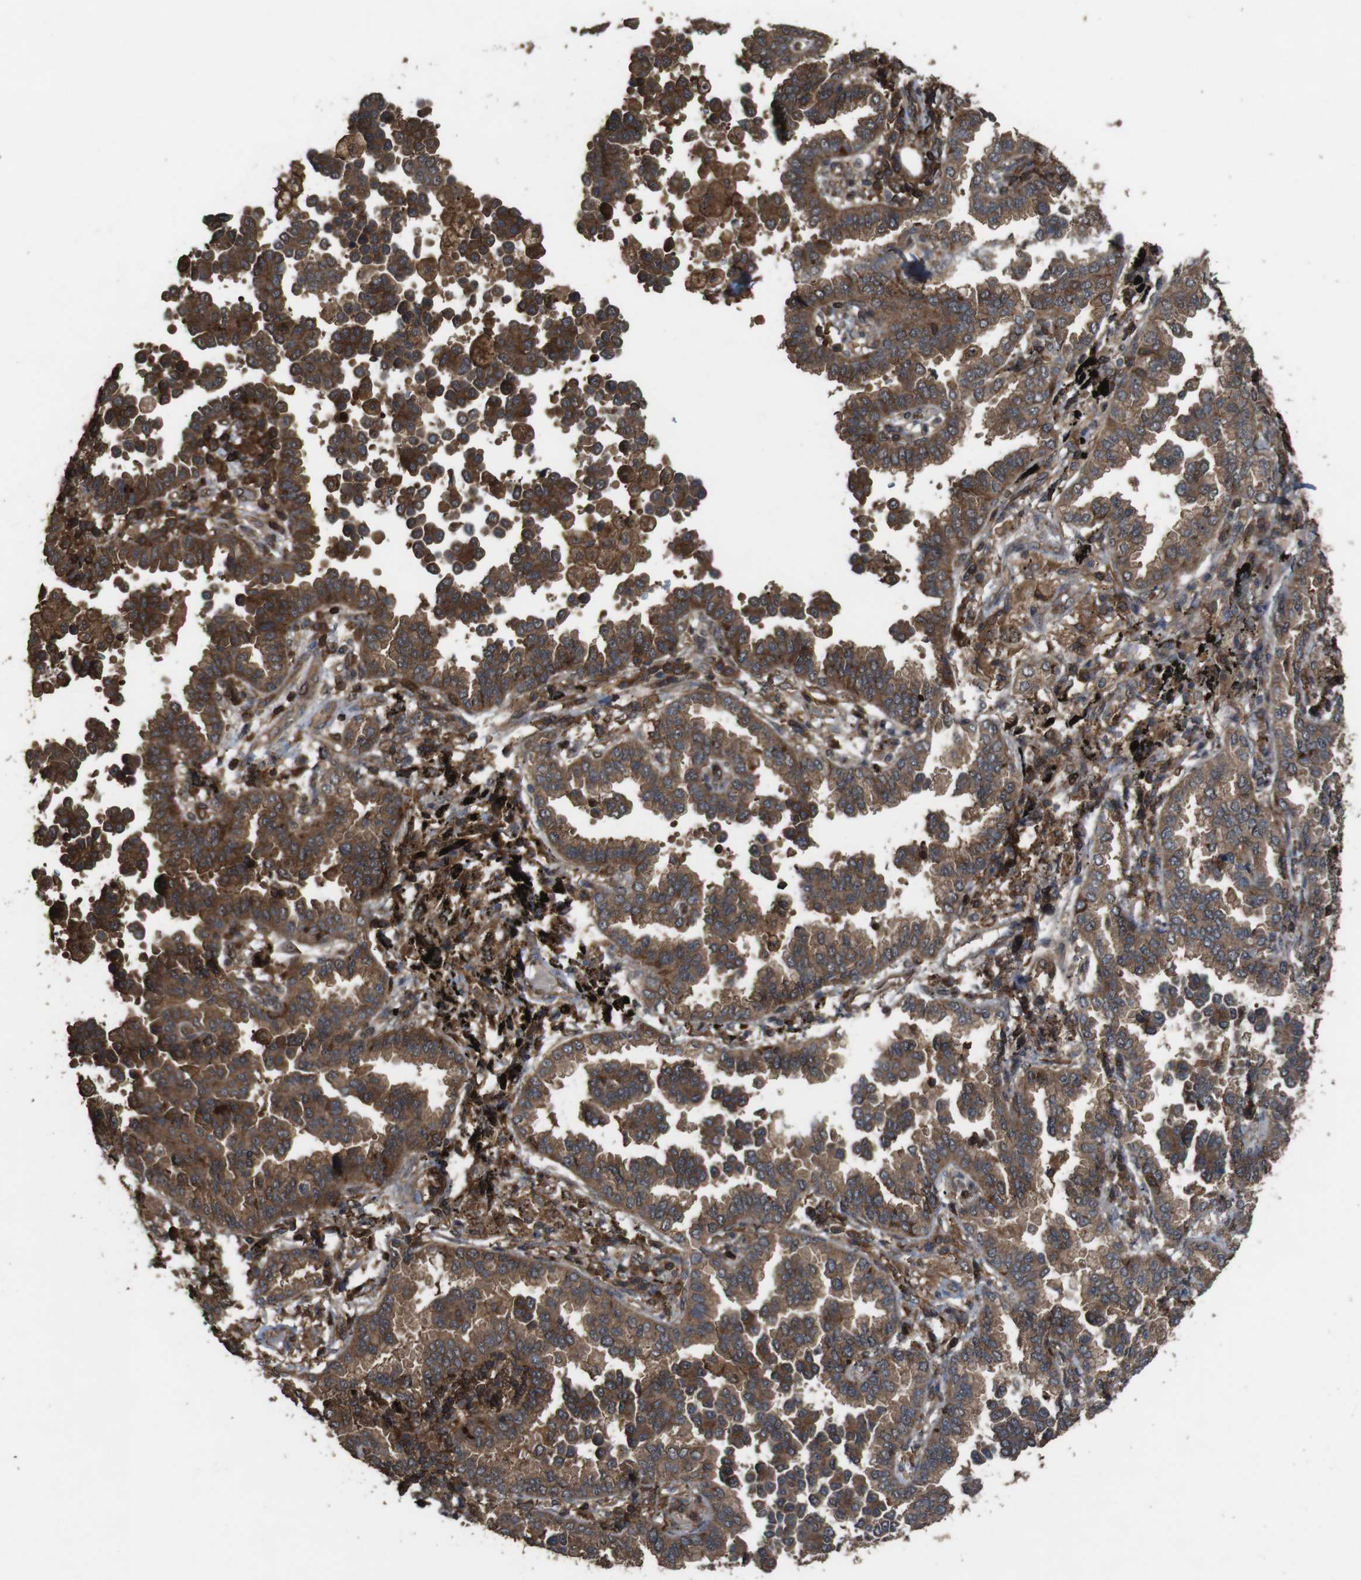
{"staining": {"intensity": "strong", "quantity": ">75%", "location": "cytoplasmic/membranous"}, "tissue": "lung cancer", "cell_type": "Tumor cells", "image_type": "cancer", "snomed": [{"axis": "morphology", "description": "Normal tissue, NOS"}, {"axis": "morphology", "description": "Adenocarcinoma, NOS"}, {"axis": "topography", "description": "Lung"}], "caption": "Immunohistochemical staining of lung cancer (adenocarcinoma) reveals strong cytoplasmic/membranous protein staining in about >75% of tumor cells.", "gene": "BAG4", "patient": {"sex": "male", "age": 59}}